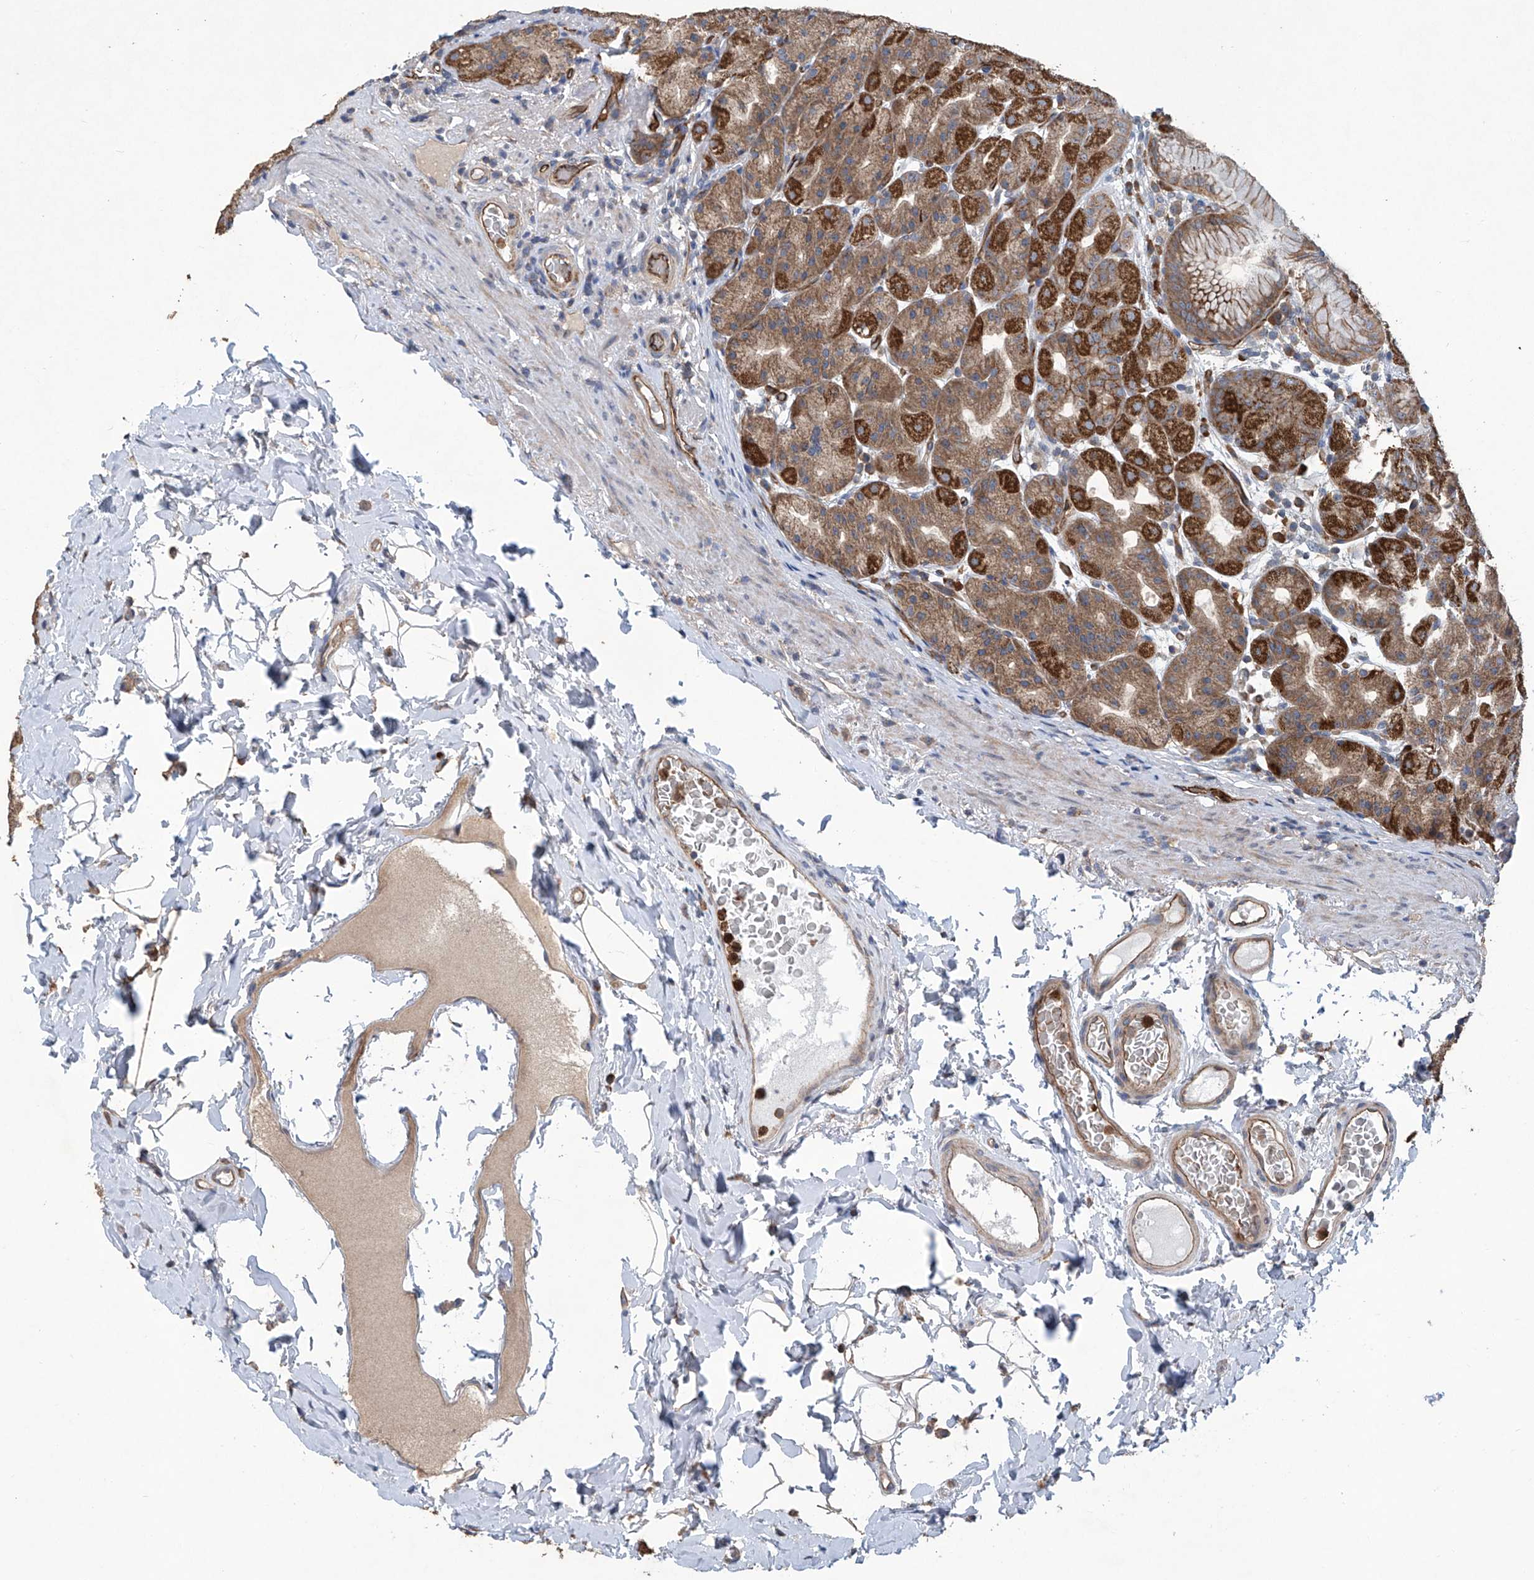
{"staining": {"intensity": "strong", "quantity": ">75%", "location": "cytoplasmic/membranous"}, "tissue": "stomach", "cell_type": "Glandular cells", "image_type": "normal", "snomed": [{"axis": "morphology", "description": "Normal tissue, NOS"}, {"axis": "topography", "description": "Stomach, upper"}], "caption": "Glandular cells reveal high levels of strong cytoplasmic/membranous staining in approximately >75% of cells in unremarkable human stomach. The staining was performed using DAB, with brown indicating positive protein expression. Nuclei are stained blue with hematoxylin.", "gene": "EIF2D", "patient": {"sex": "male", "age": 68}}